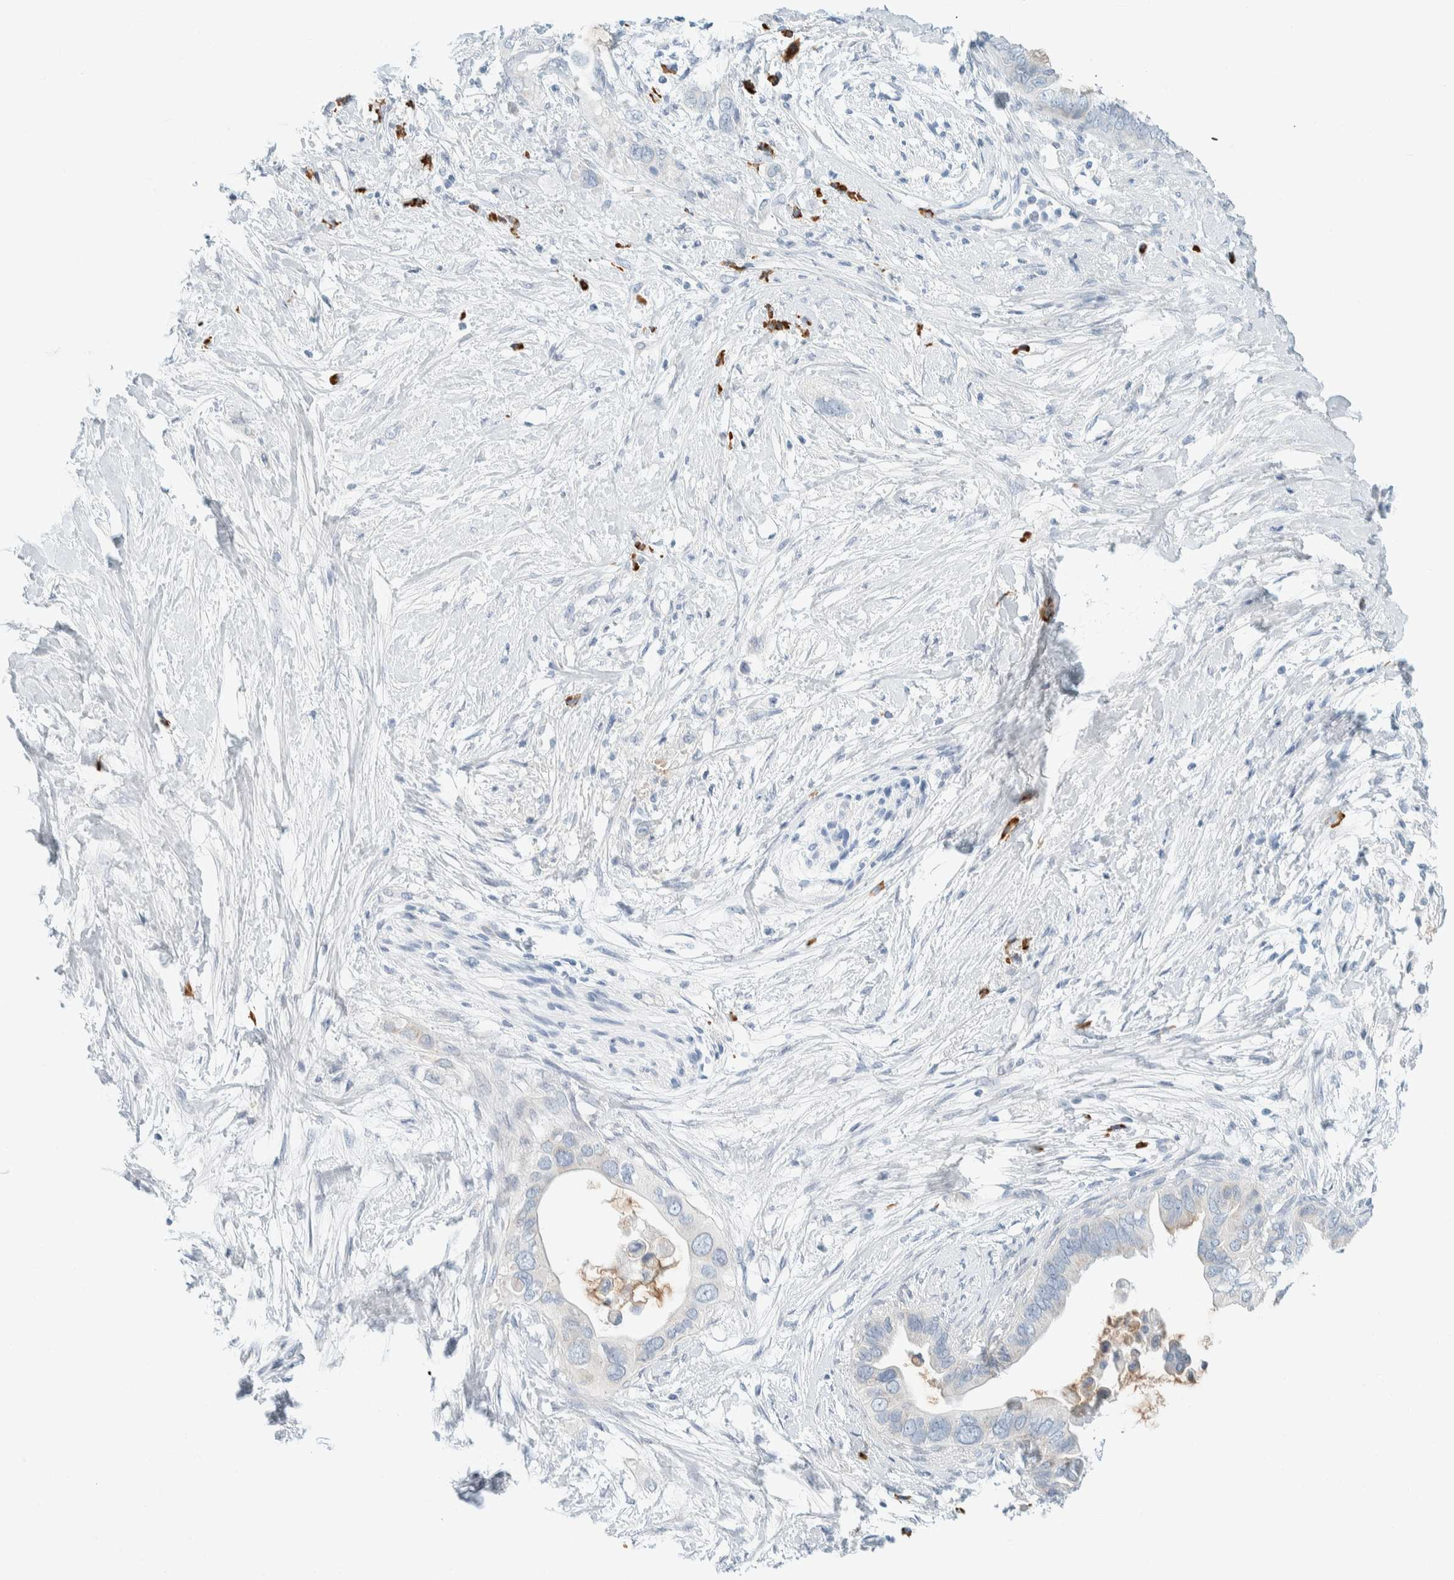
{"staining": {"intensity": "moderate", "quantity": "<25%", "location": "cytoplasmic/membranous"}, "tissue": "pancreatic cancer", "cell_type": "Tumor cells", "image_type": "cancer", "snomed": [{"axis": "morphology", "description": "Adenocarcinoma, NOS"}, {"axis": "topography", "description": "Pancreas"}], "caption": "Immunohistochemical staining of pancreatic cancer (adenocarcinoma) demonstrates low levels of moderate cytoplasmic/membranous staining in about <25% of tumor cells.", "gene": "ARHGAP27", "patient": {"sex": "female", "age": 56}}